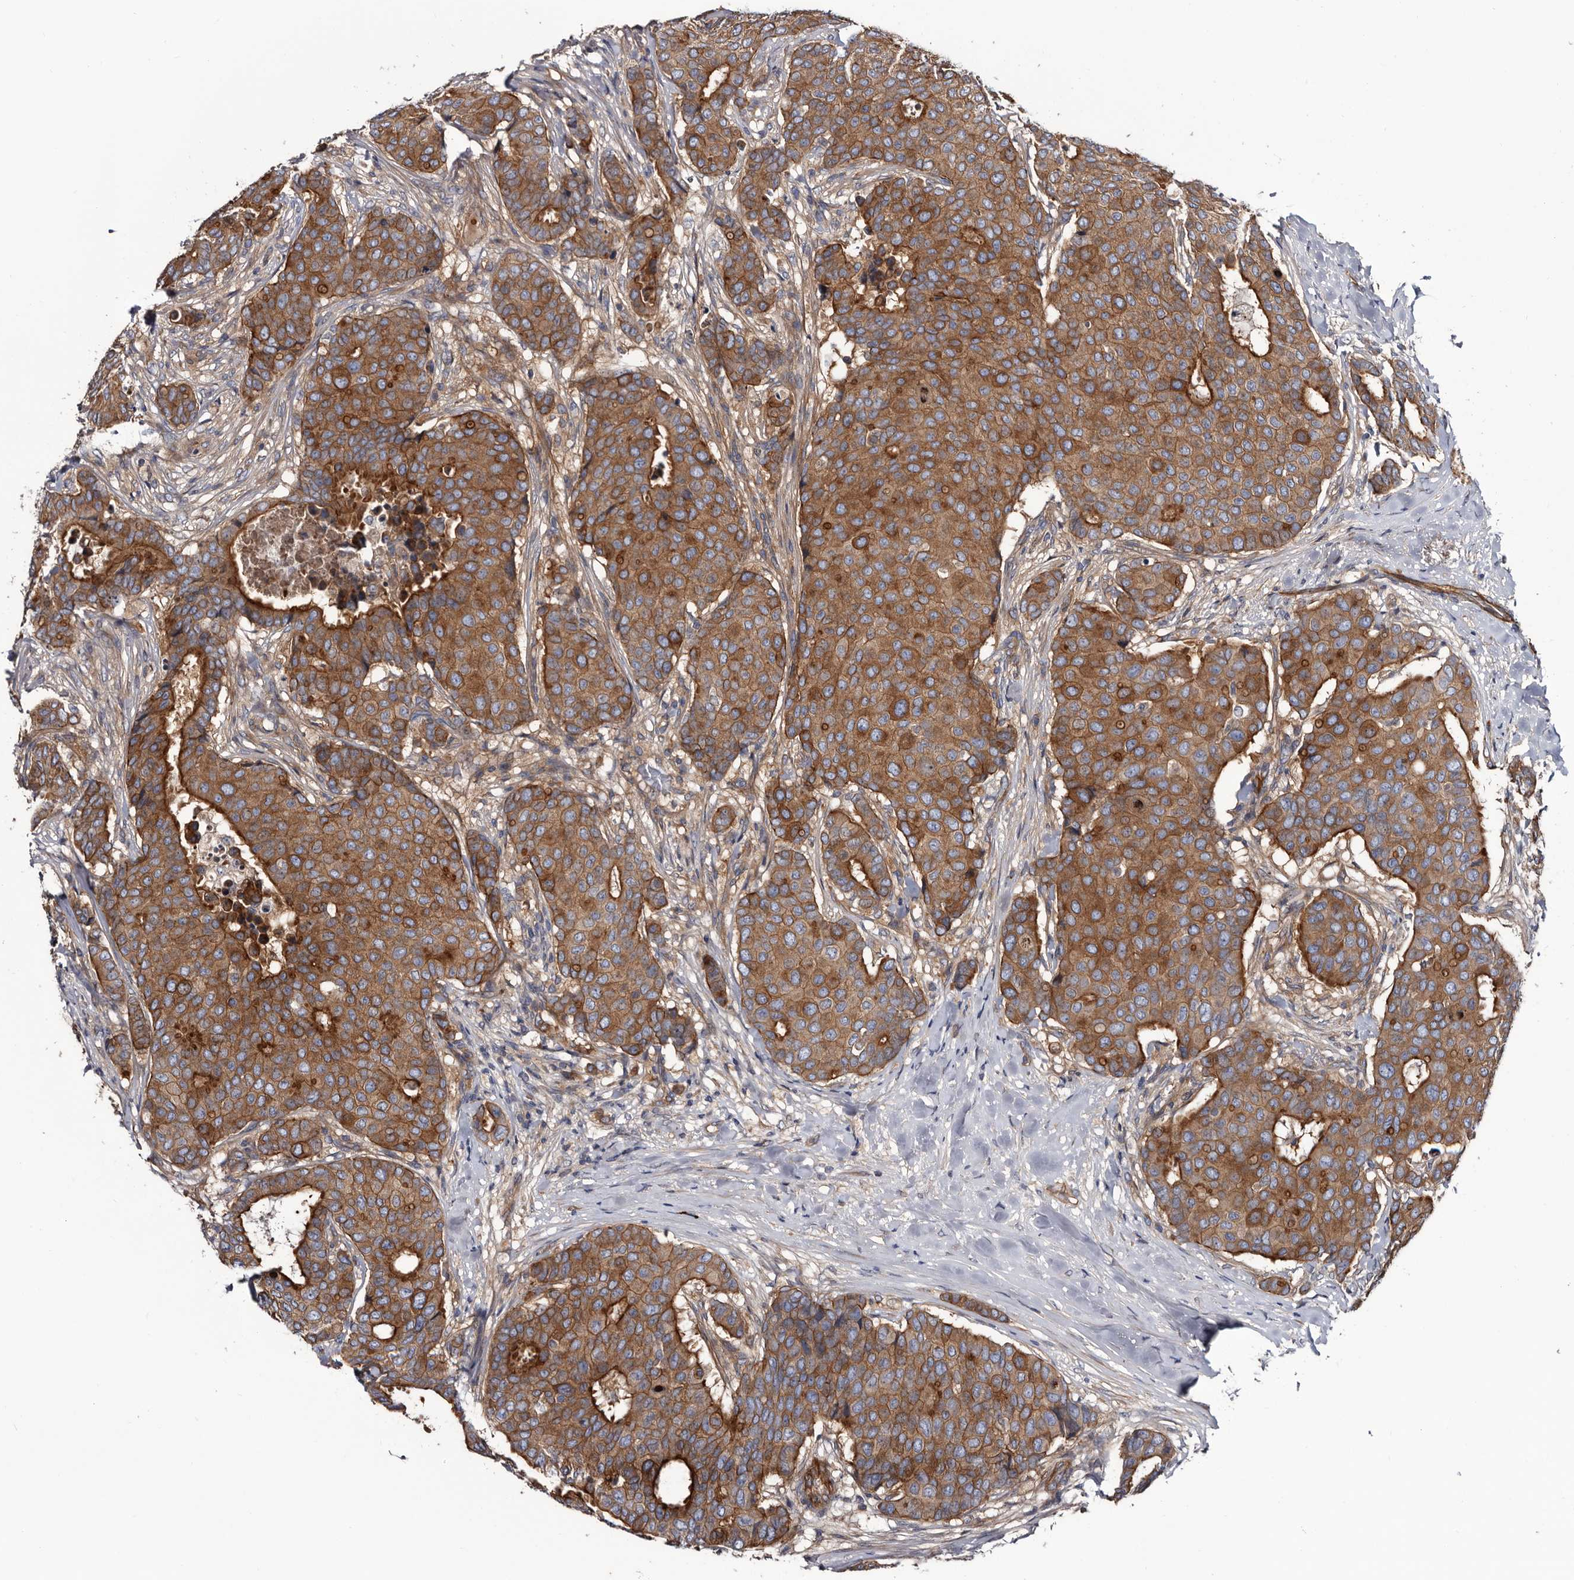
{"staining": {"intensity": "strong", "quantity": ">75%", "location": "cytoplasmic/membranous"}, "tissue": "breast cancer", "cell_type": "Tumor cells", "image_type": "cancer", "snomed": [{"axis": "morphology", "description": "Duct carcinoma"}, {"axis": "topography", "description": "Breast"}], "caption": "Immunohistochemical staining of invasive ductal carcinoma (breast) shows high levels of strong cytoplasmic/membranous positivity in approximately >75% of tumor cells.", "gene": "TSPAN17", "patient": {"sex": "female", "age": 75}}